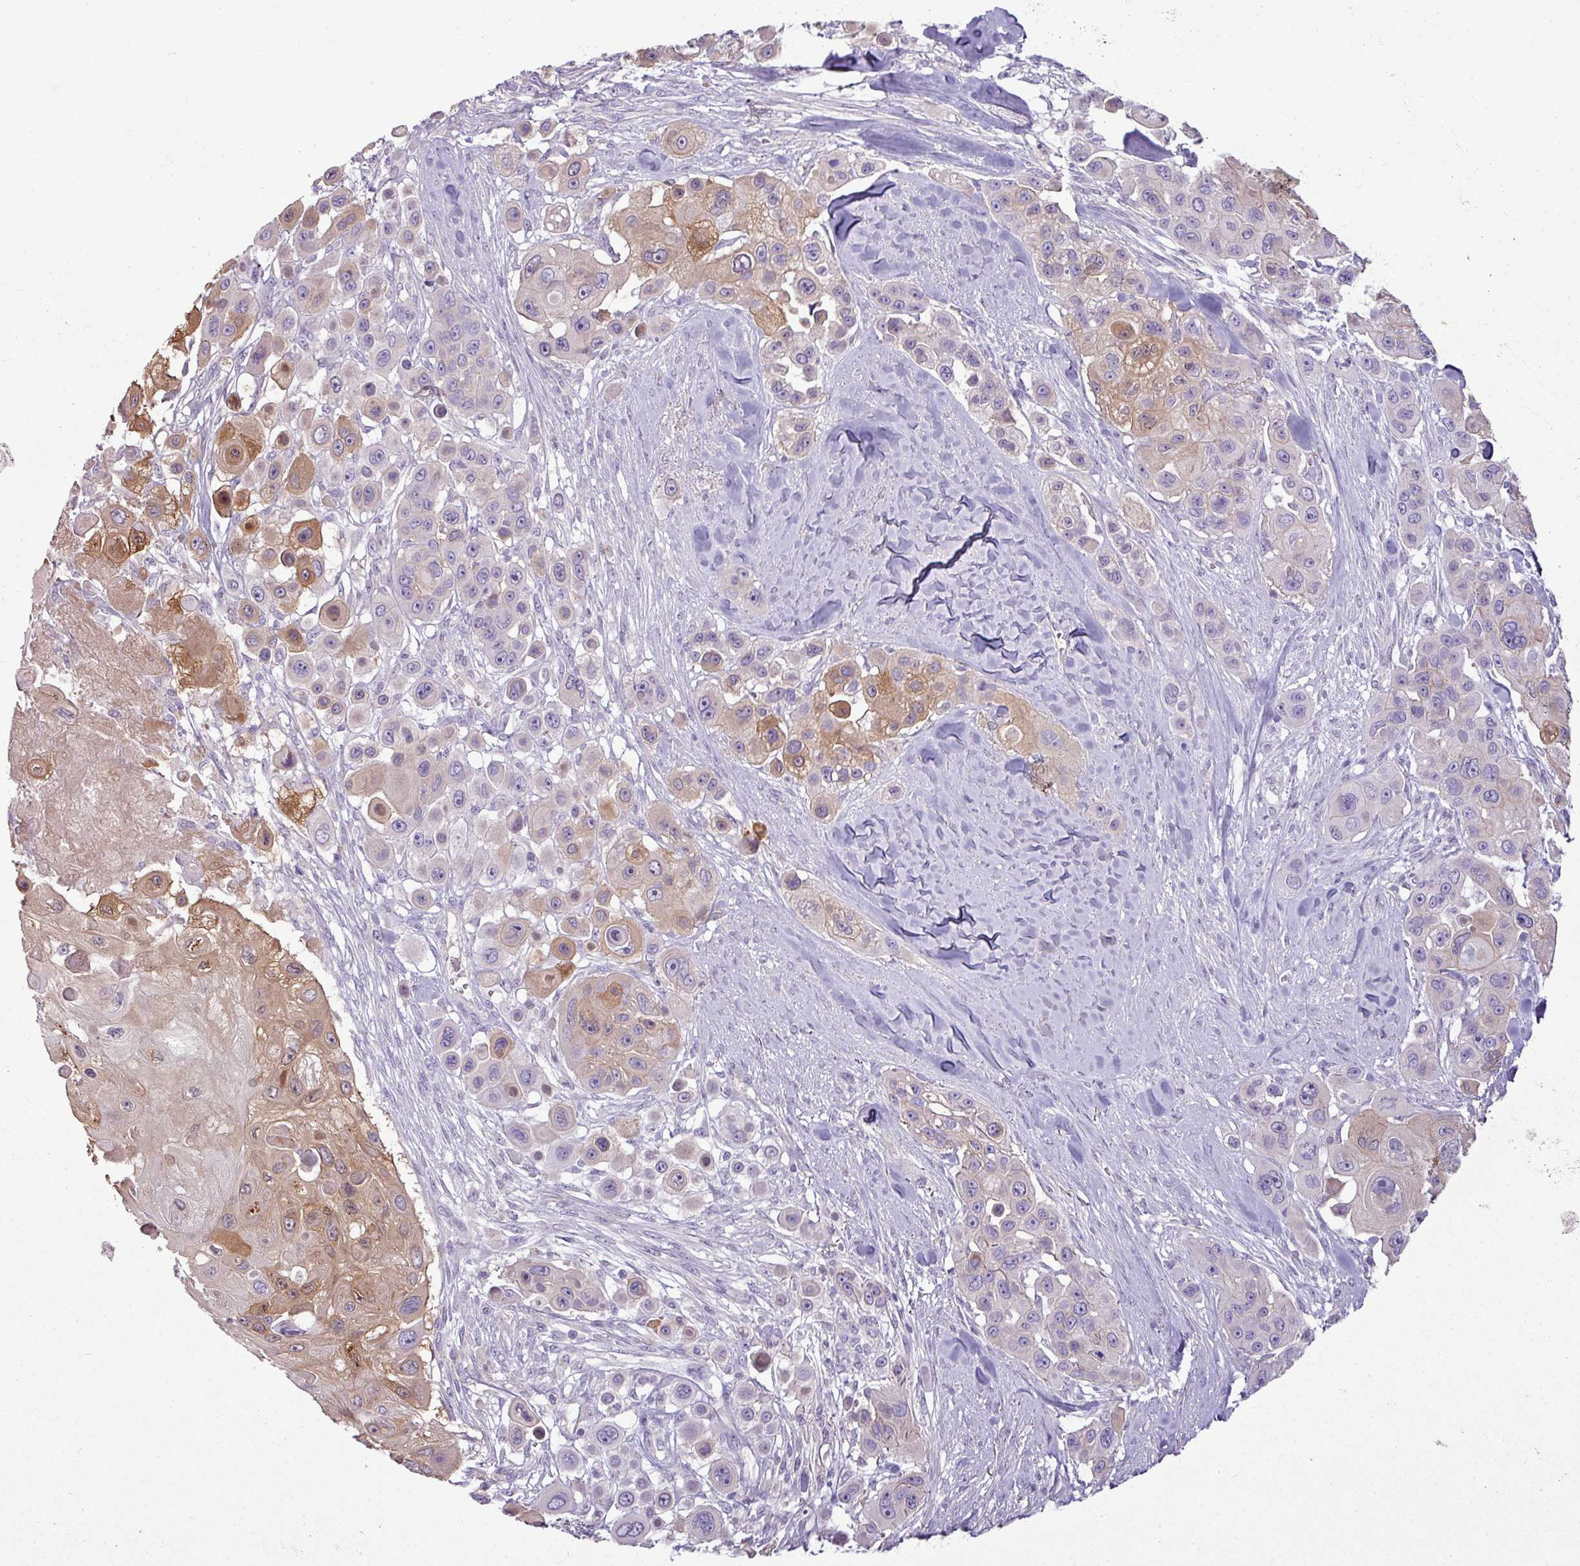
{"staining": {"intensity": "moderate", "quantity": "<25%", "location": "cytoplasmic/membranous"}, "tissue": "skin cancer", "cell_type": "Tumor cells", "image_type": "cancer", "snomed": [{"axis": "morphology", "description": "Squamous cell carcinoma, NOS"}, {"axis": "topography", "description": "Skin"}], "caption": "An image showing moderate cytoplasmic/membranous staining in about <25% of tumor cells in skin cancer, as visualized by brown immunohistochemical staining.", "gene": "C4B", "patient": {"sex": "male", "age": 67}}